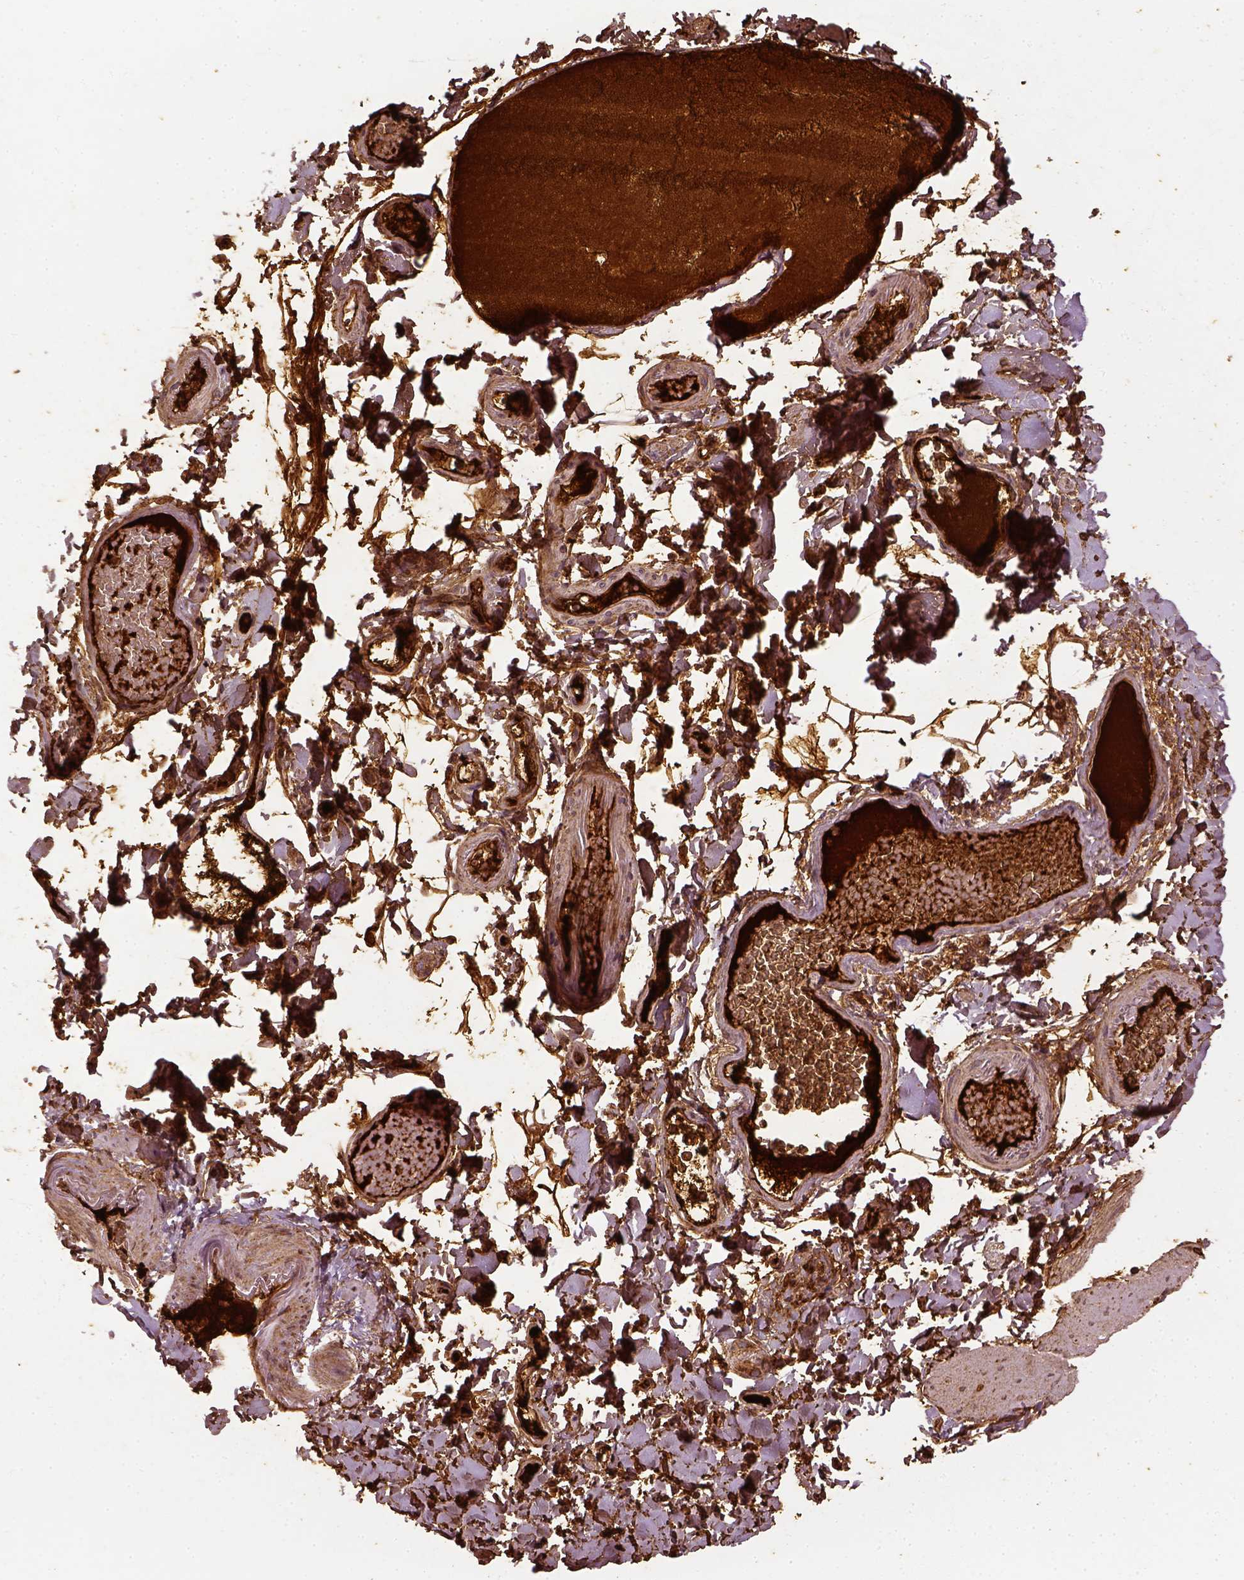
{"staining": {"intensity": "moderate", "quantity": "25%-75%", "location": "cytoplasmic/membranous,nuclear"}, "tissue": "smooth muscle", "cell_type": "Smooth muscle cells", "image_type": "normal", "snomed": [{"axis": "morphology", "description": "Normal tissue, NOS"}, {"axis": "topography", "description": "Smooth muscle"}, {"axis": "topography", "description": "Colon"}], "caption": "A brown stain labels moderate cytoplasmic/membranous,nuclear staining of a protein in smooth muscle cells of normal smooth muscle.", "gene": "VEGFA", "patient": {"sex": "male", "age": 73}}